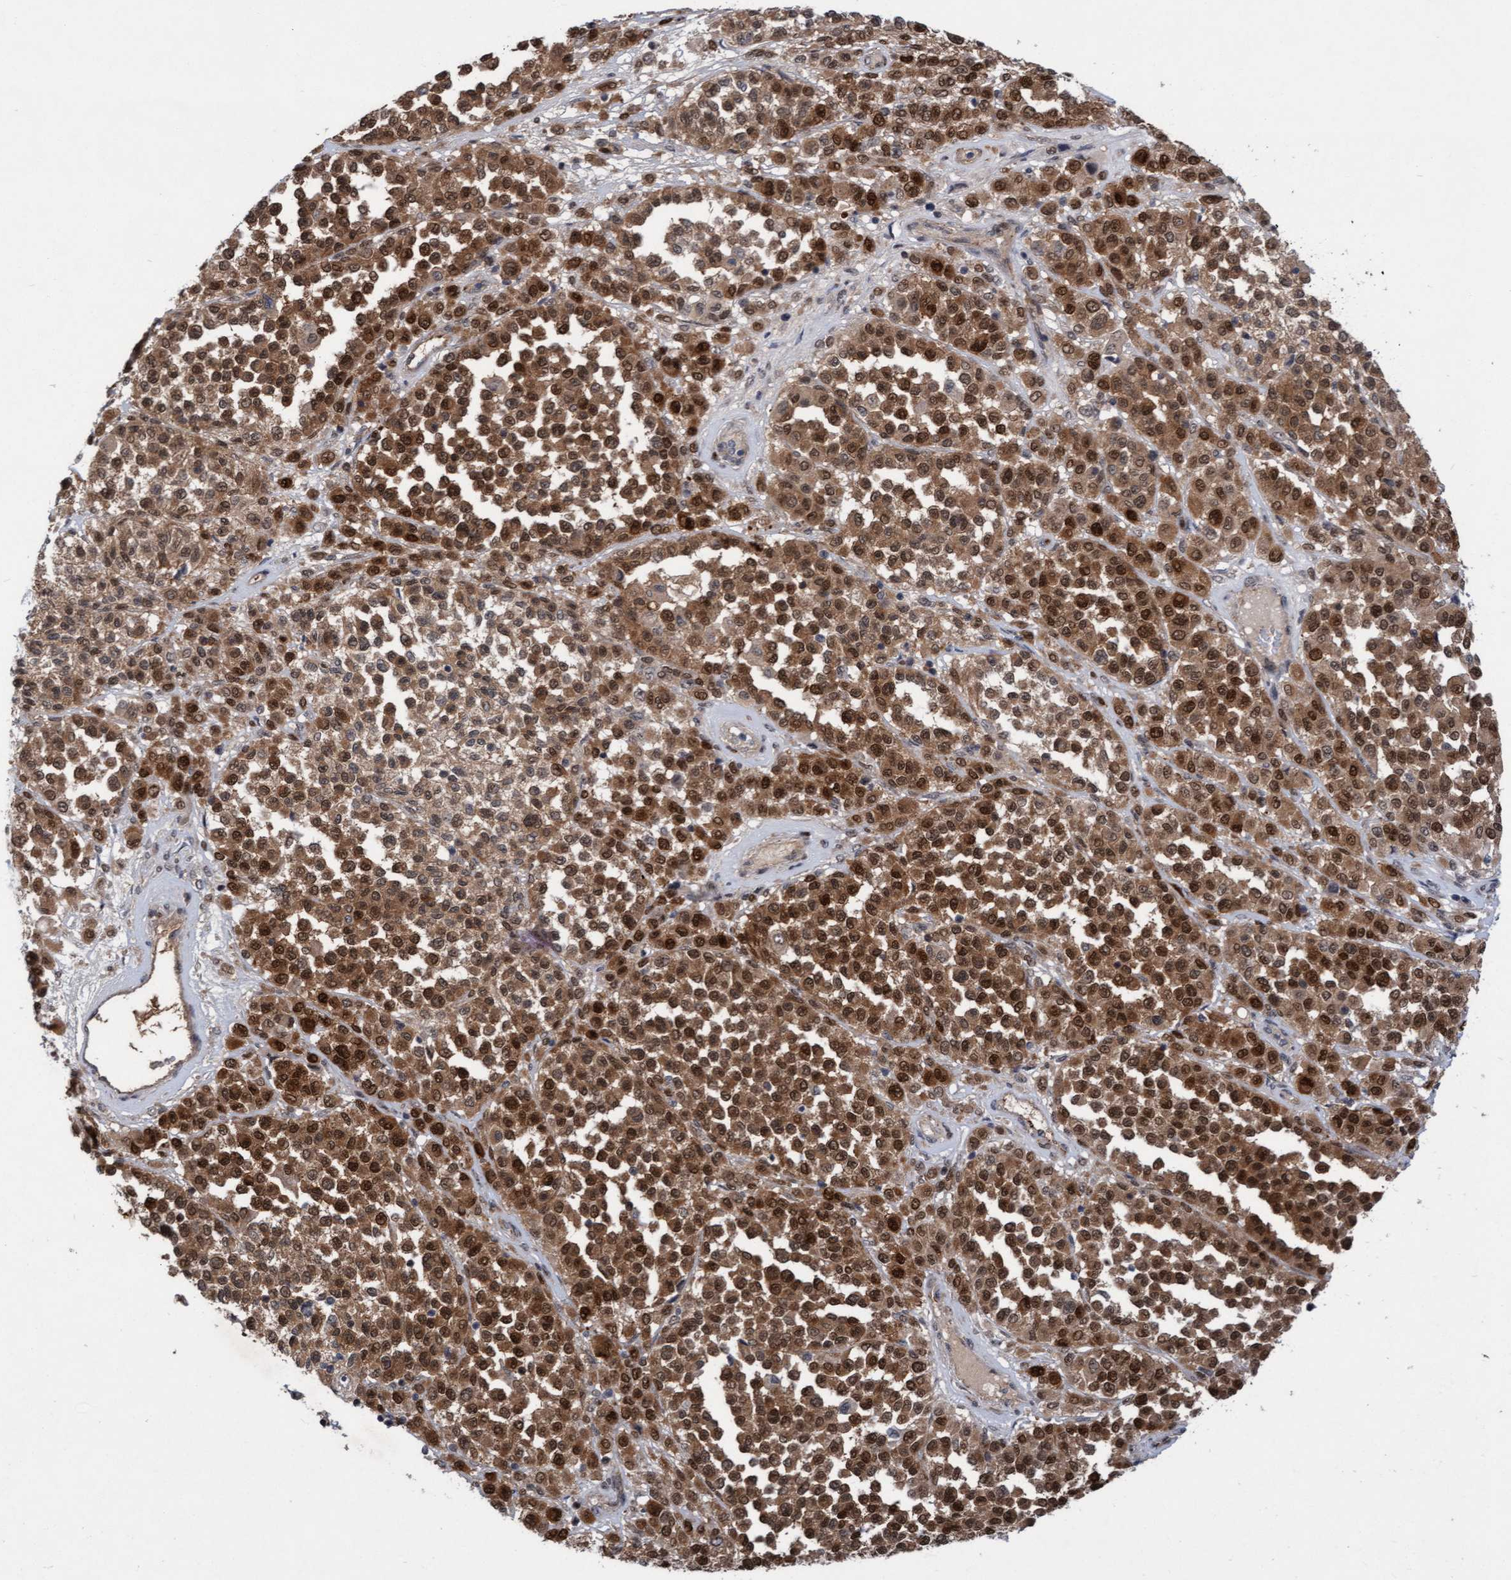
{"staining": {"intensity": "strong", "quantity": ">75%", "location": "cytoplasmic/membranous,nuclear"}, "tissue": "melanoma", "cell_type": "Tumor cells", "image_type": "cancer", "snomed": [{"axis": "morphology", "description": "Malignant melanoma, Metastatic site"}, {"axis": "topography", "description": "Pancreas"}], "caption": "Malignant melanoma (metastatic site) stained with a protein marker displays strong staining in tumor cells.", "gene": "RAP1GAP2", "patient": {"sex": "female", "age": 30}}